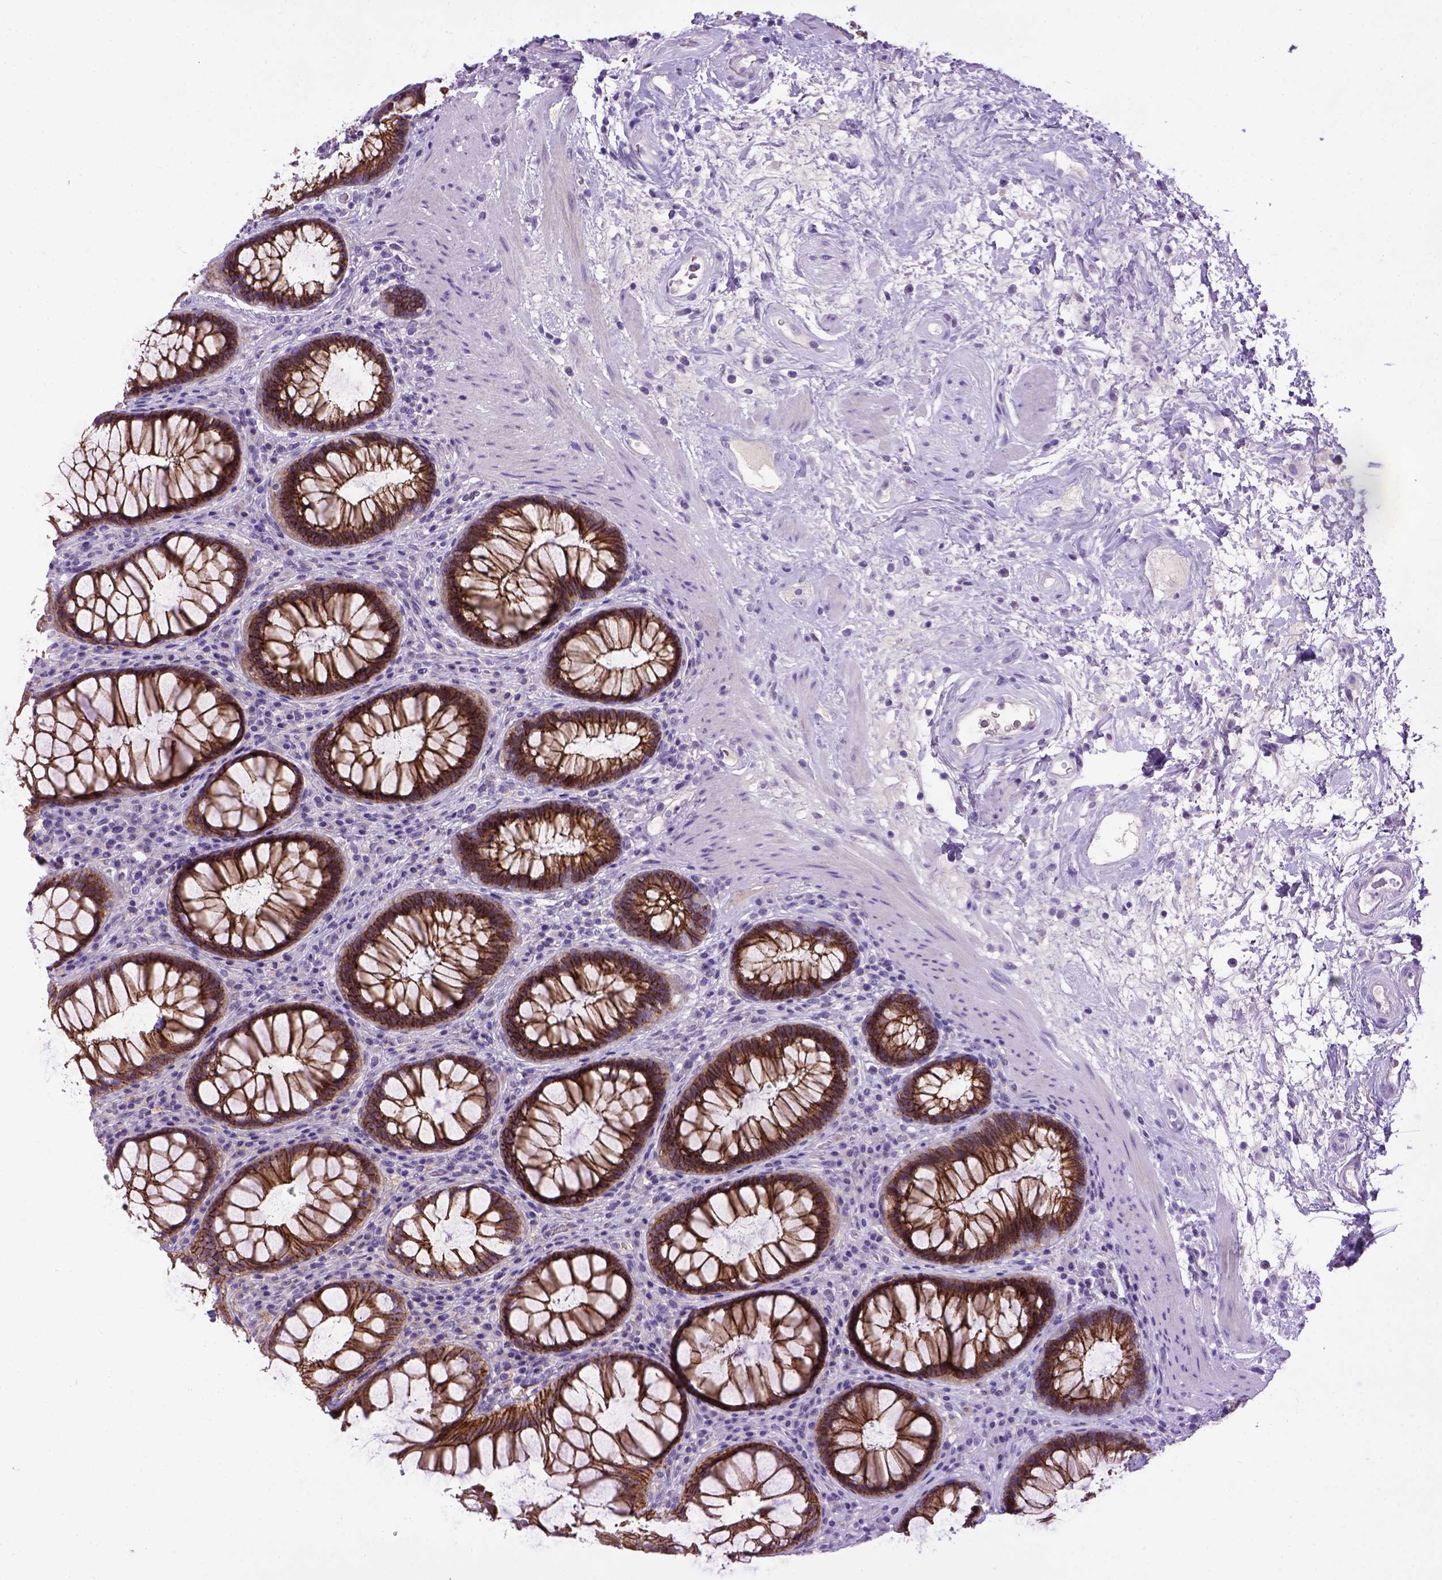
{"staining": {"intensity": "strong", "quantity": ">75%", "location": "cytoplasmic/membranous"}, "tissue": "rectum", "cell_type": "Glandular cells", "image_type": "normal", "snomed": [{"axis": "morphology", "description": "Normal tissue, NOS"}, {"axis": "topography", "description": "Rectum"}], "caption": "Unremarkable rectum demonstrates strong cytoplasmic/membranous positivity in about >75% of glandular cells.", "gene": "CDH1", "patient": {"sex": "male", "age": 72}}